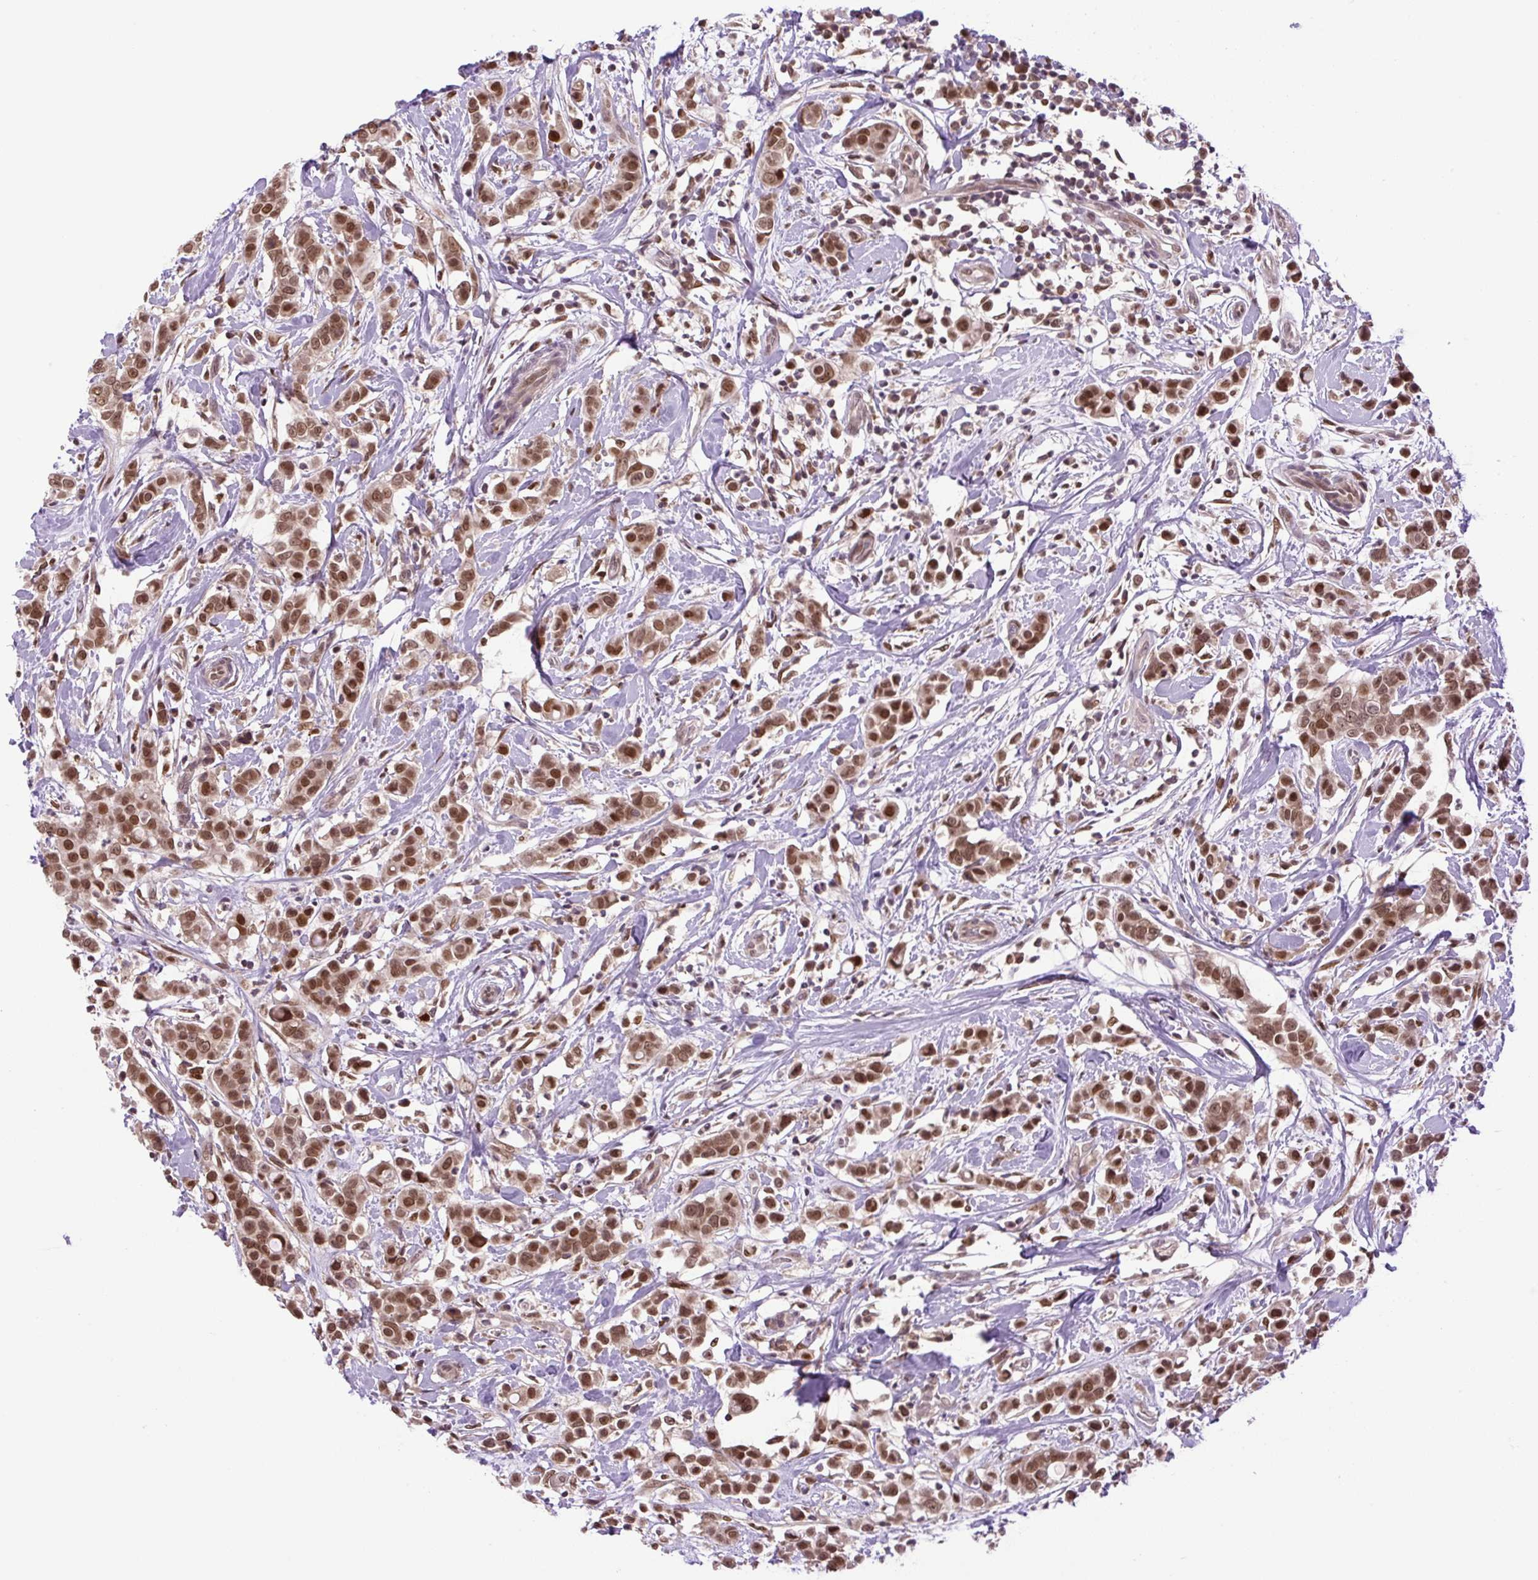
{"staining": {"intensity": "strong", "quantity": ">75%", "location": "nuclear"}, "tissue": "breast cancer", "cell_type": "Tumor cells", "image_type": "cancer", "snomed": [{"axis": "morphology", "description": "Duct carcinoma"}, {"axis": "topography", "description": "Breast"}], "caption": "Infiltrating ductal carcinoma (breast) stained with IHC reveals strong nuclear positivity in approximately >75% of tumor cells.", "gene": "KPNA1", "patient": {"sex": "female", "age": 27}}